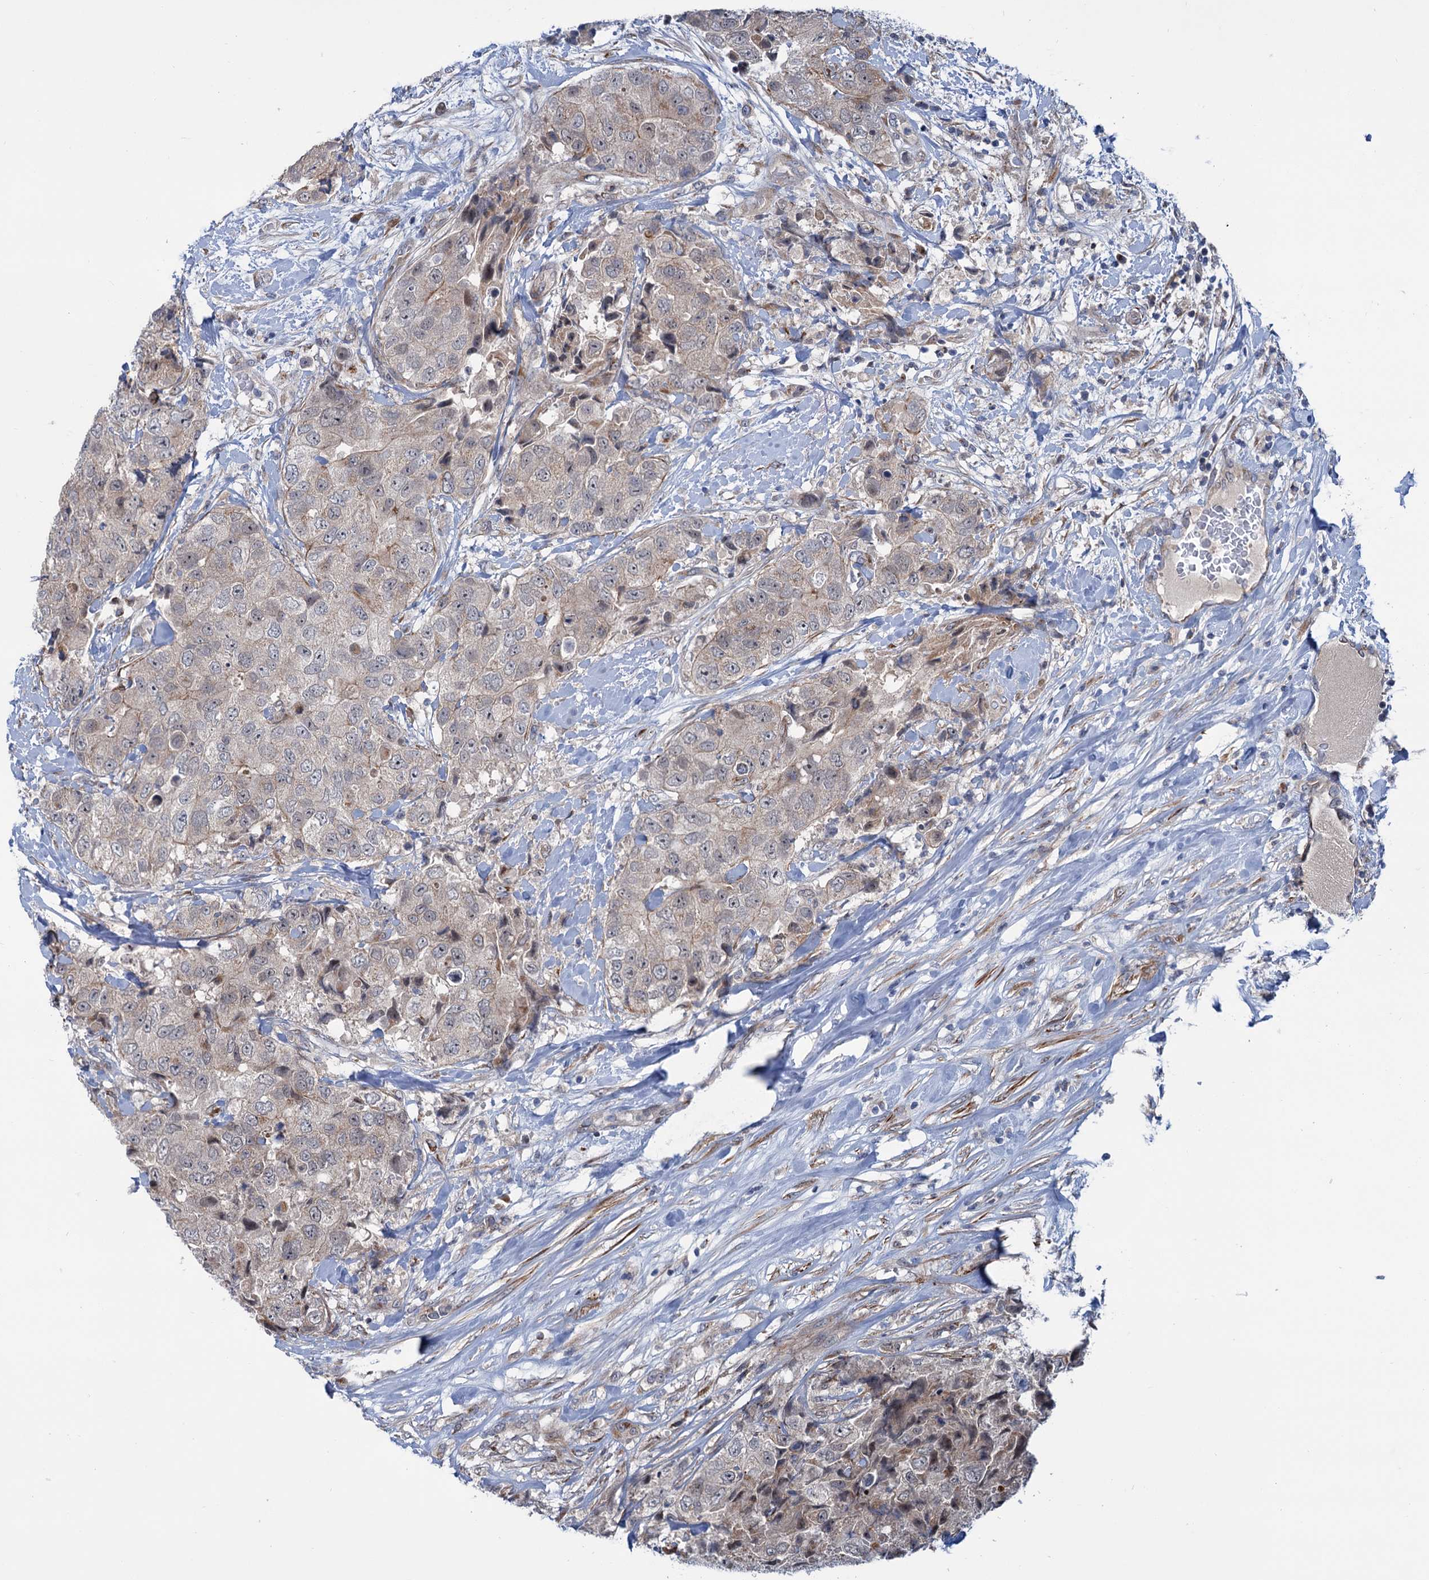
{"staining": {"intensity": "moderate", "quantity": "<25%", "location": "cytoplasmic/membranous"}, "tissue": "breast cancer", "cell_type": "Tumor cells", "image_type": "cancer", "snomed": [{"axis": "morphology", "description": "Duct carcinoma"}, {"axis": "topography", "description": "Breast"}], "caption": "Invasive ductal carcinoma (breast) stained for a protein (brown) demonstrates moderate cytoplasmic/membranous positive positivity in about <25% of tumor cells.", "gene": "ELP4", "patient": {"sex": "female", "age": 62}}